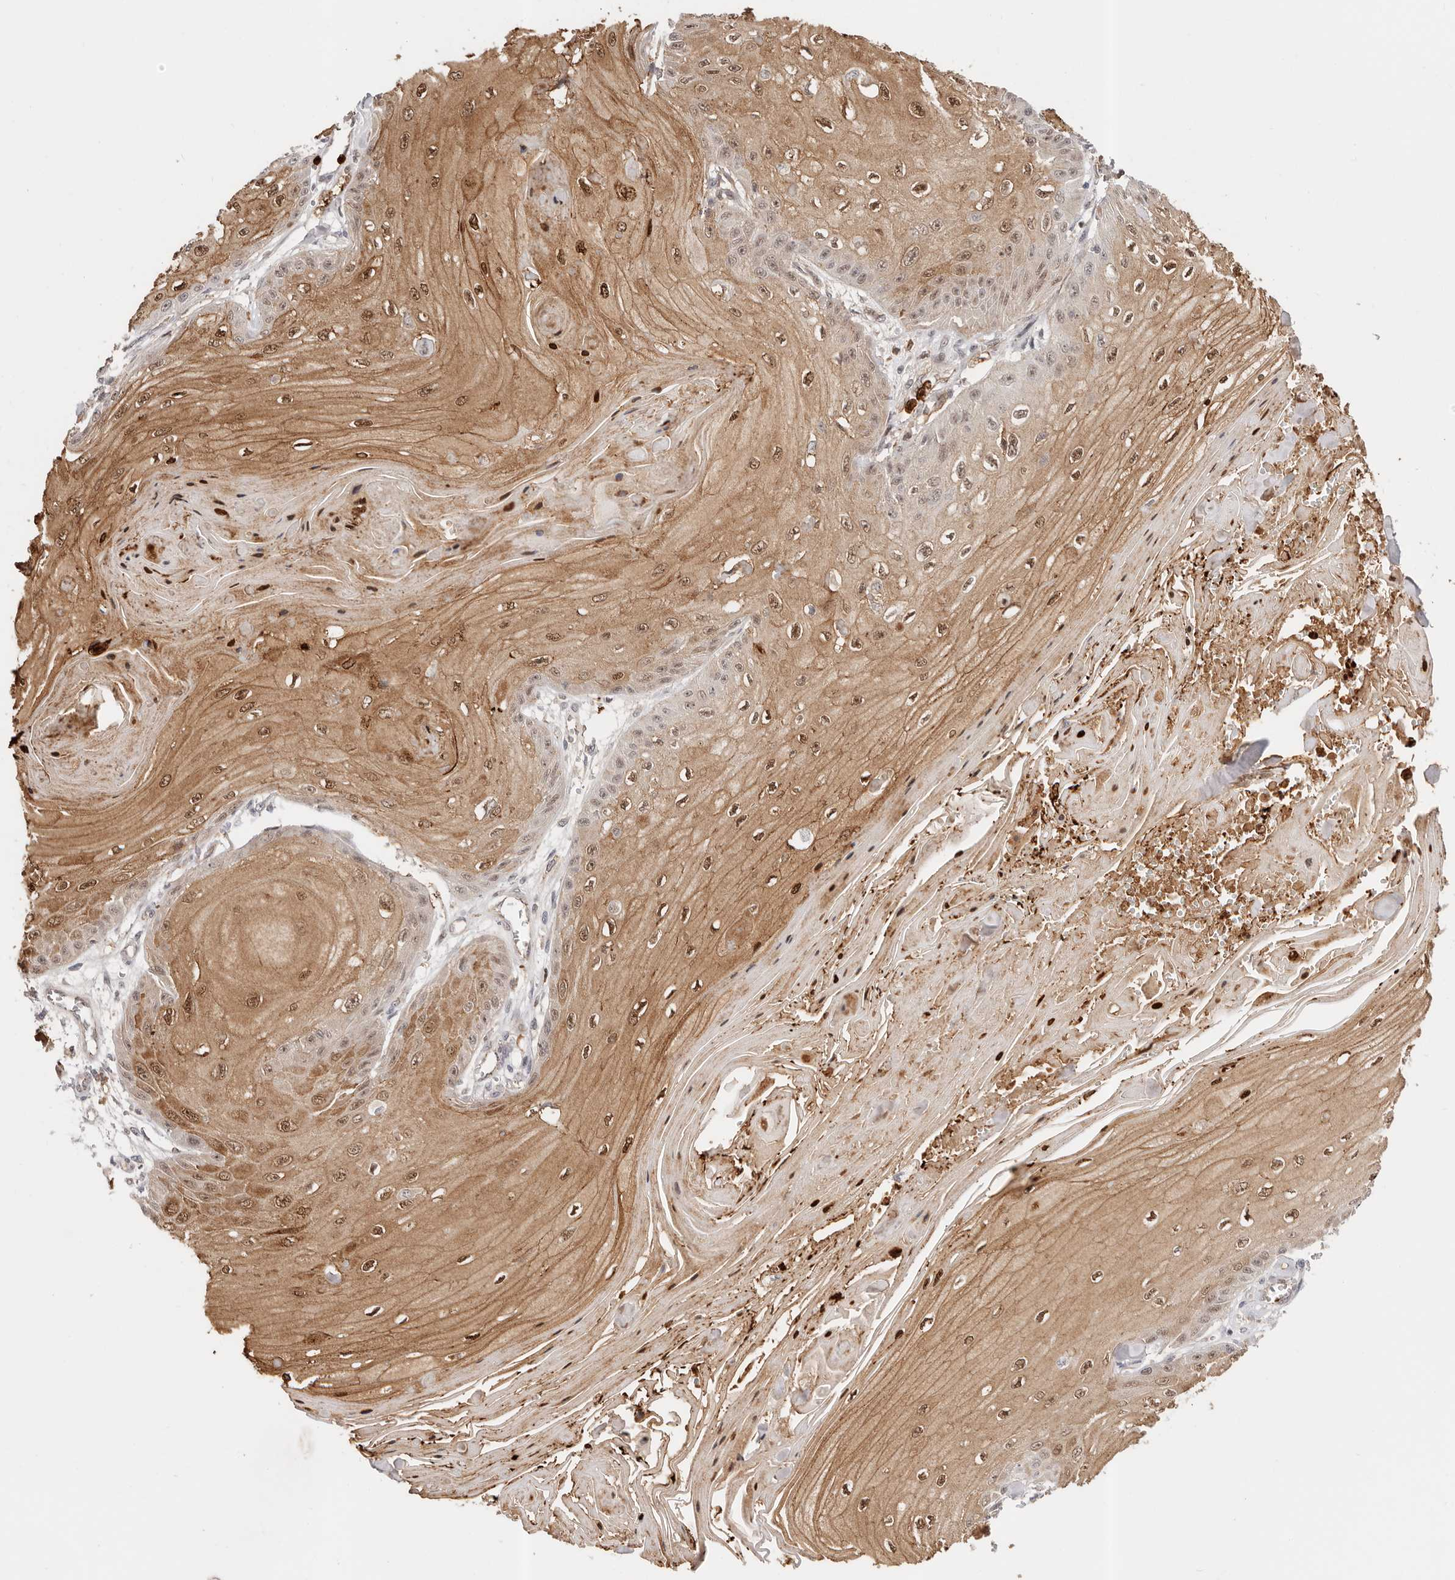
{"staining": {"intensity": "moderate", "quantity": ">75%", "location": "cytoplasmic/membranous,nuclear"}, "tissue": "skin cancer", "cell_type": "Tumor cells", "image_type": "cancer", "snomed": [{"axis": "morphology", "description": "Squamous cell carcinoma, NOS"}, {"axis": "topography", "description": "Skin"}], "caption": "Protein analysis of skin squamous cell carcinoma tissue displays moderate cytoplasmic/membranous and nuclear staining in approximately >75% of tumor cells.", "gene": "AFDN", "patient": {"sex": "male", "age": 74}}